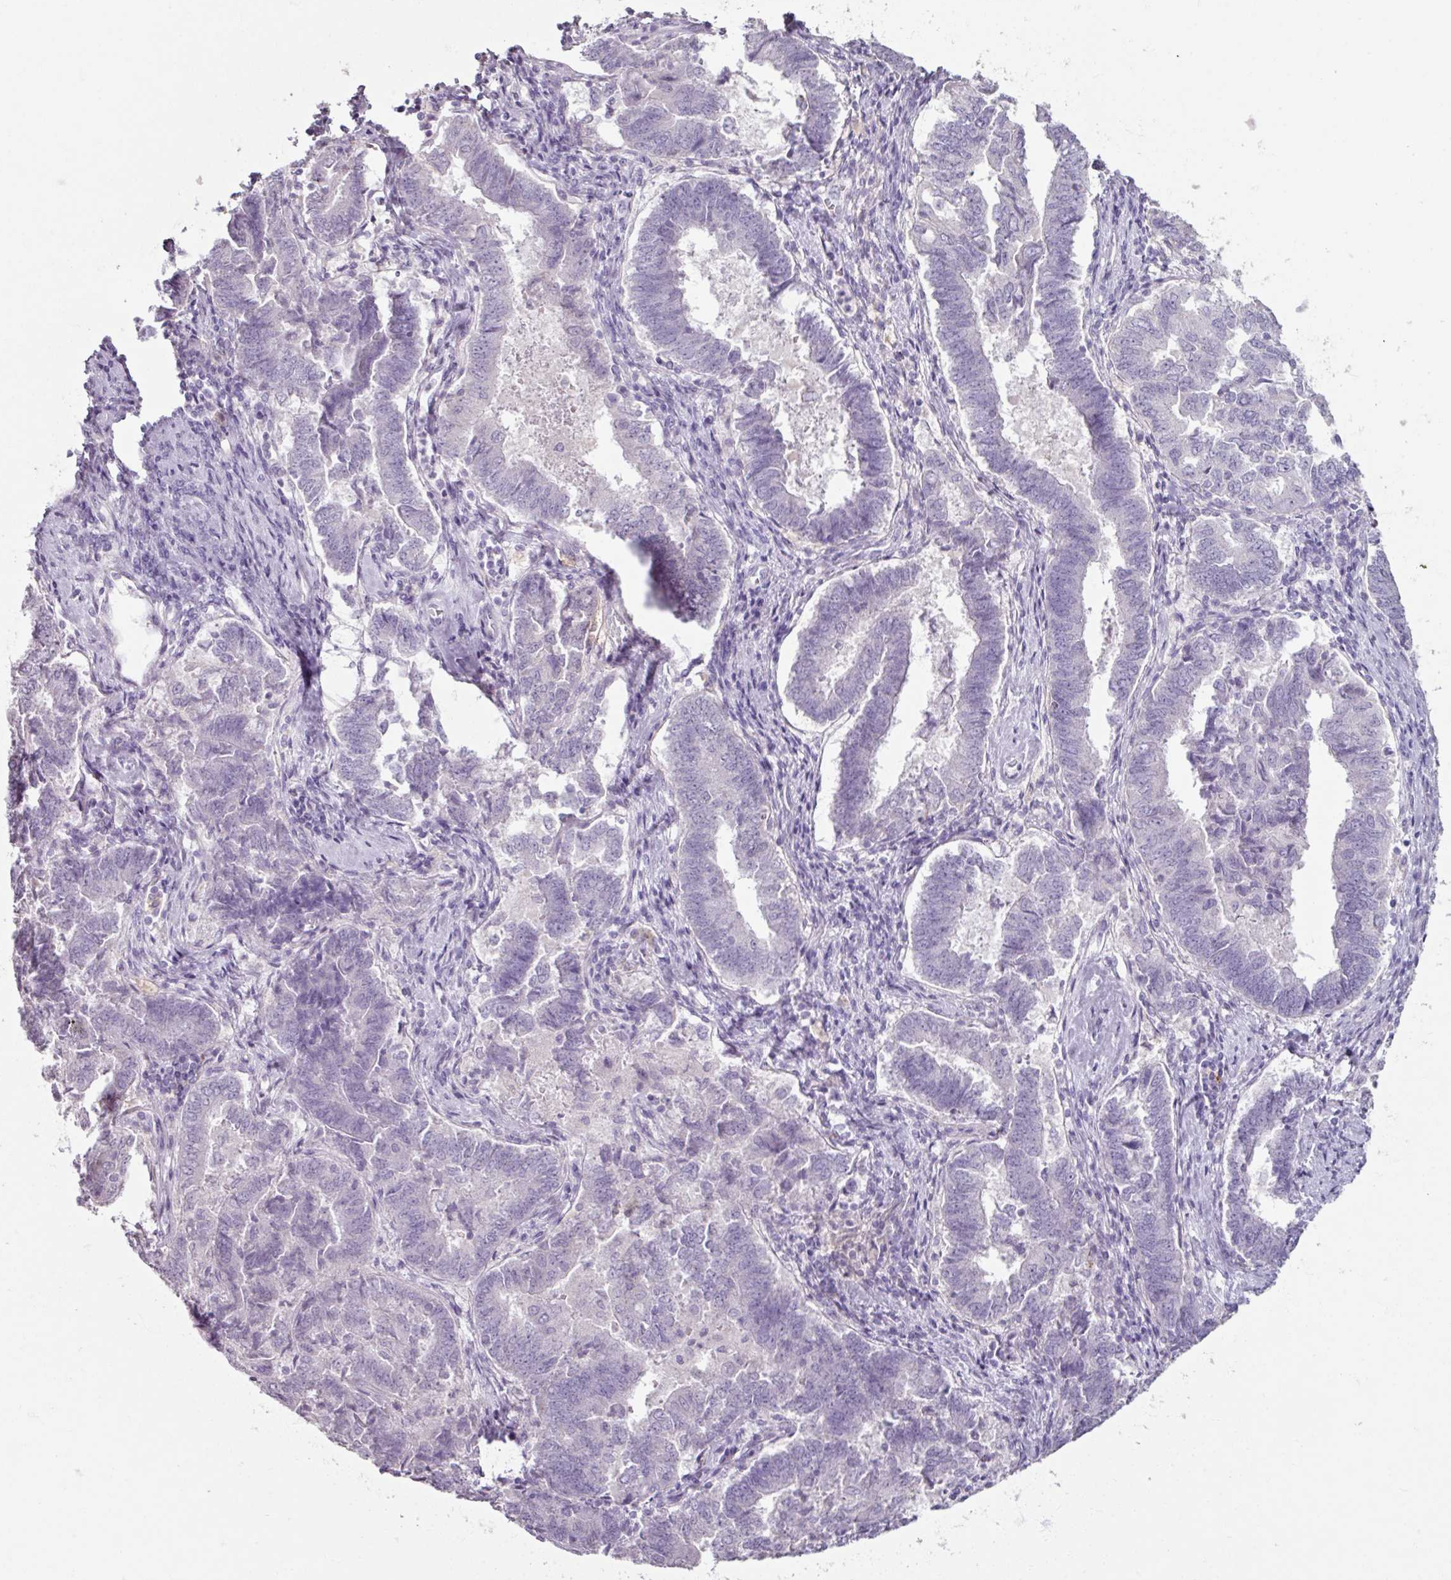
{"staining": {"intensity": "negative", "quantity": "none", "location": "none"}, "tissue": "endometrial cancer", "cell_type": "Tumor cells", "image_type": "cancer", "snomed": [{"axis": "morphology", "description": "Adenocarcinoma, NOS"}, {"axis": "topography", "description": "Endometrium"}], "caption": "Immunohistochemical staining of endometrial cancer (adenocarcinoma) exhibits no significant expression in tumor cells.", "gene": "SLC27A5", "patient": {"sex": "female", "age": 72}}